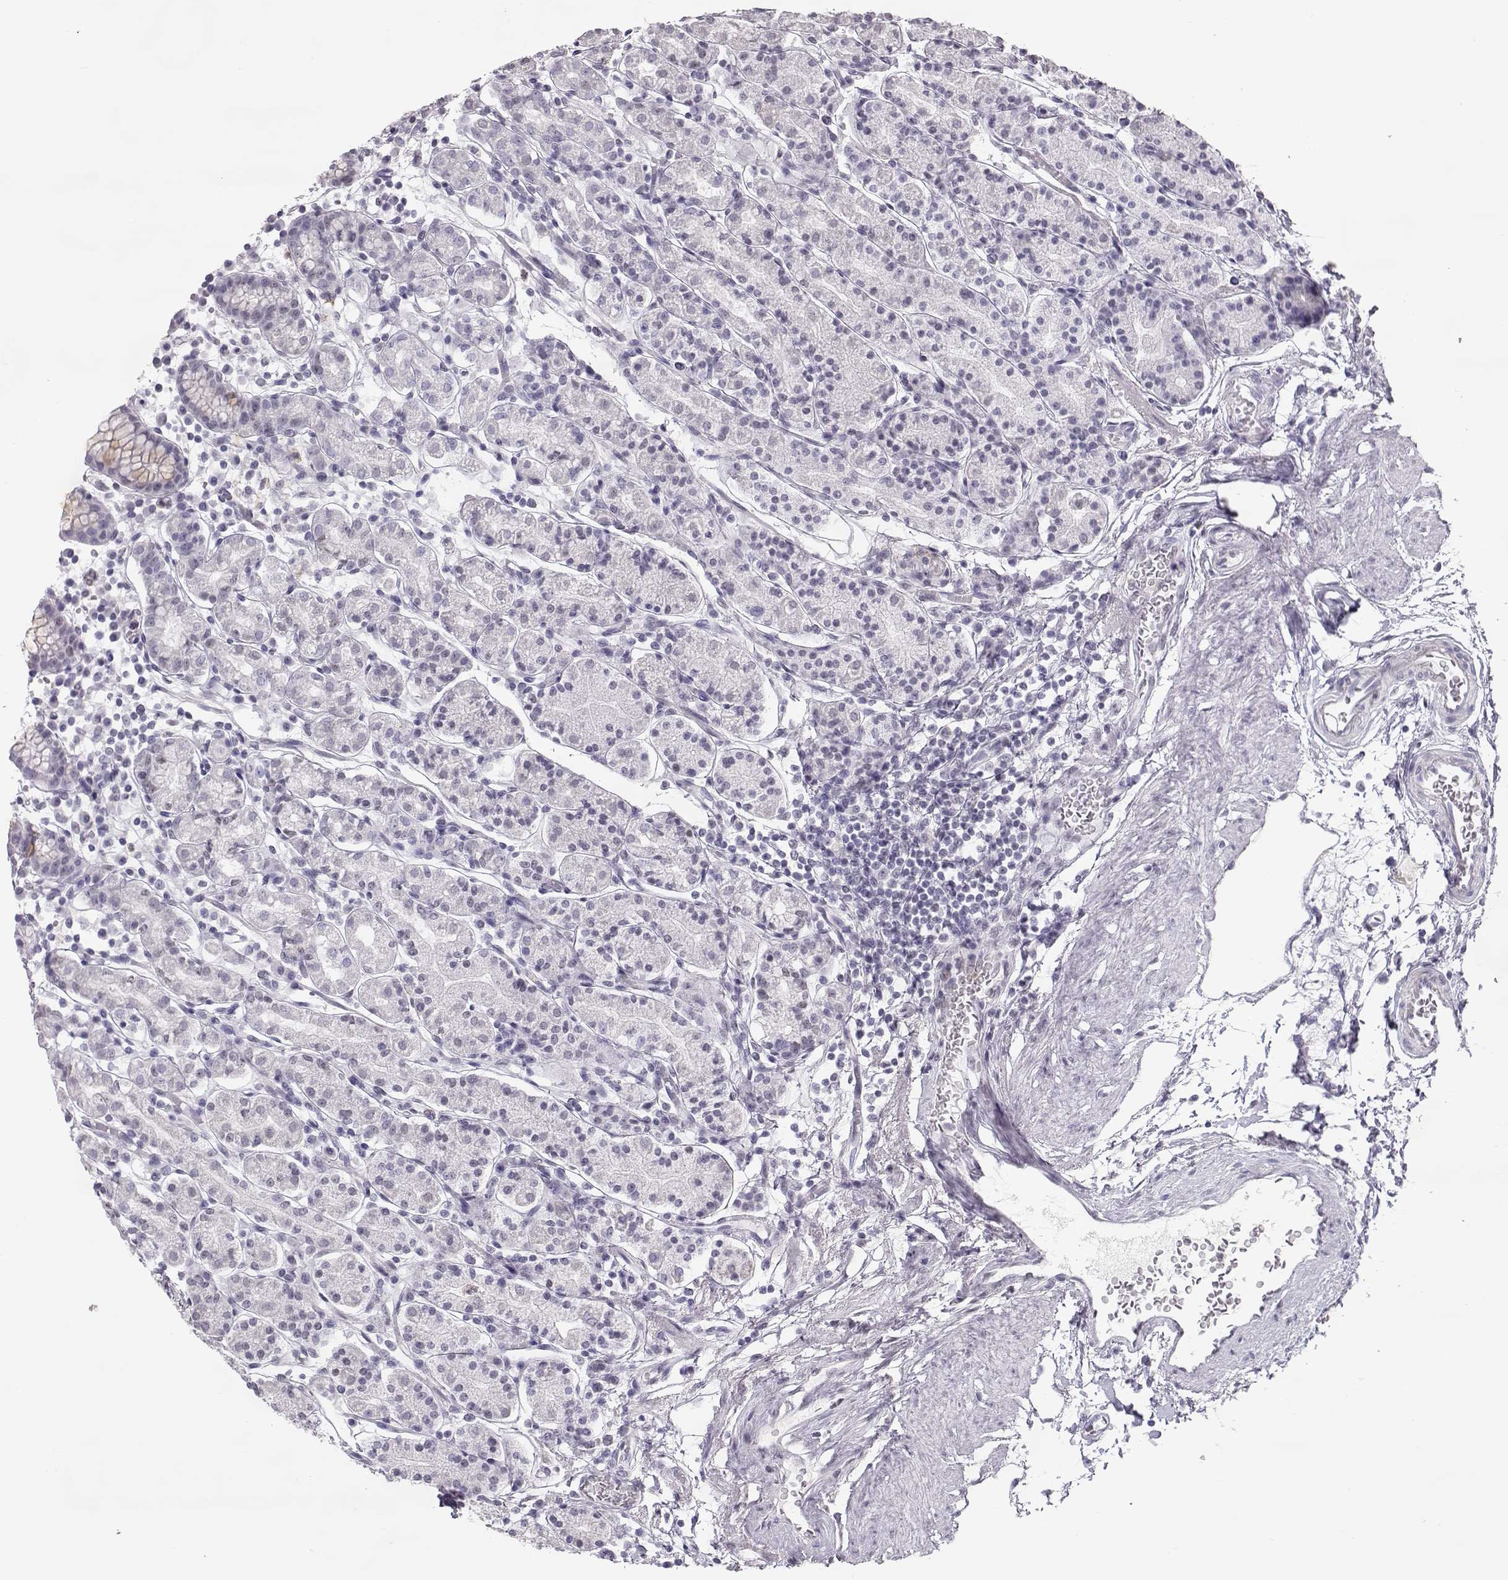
{"staining": {"intensity": "negative", "quantity": "none", "location": "none"}, "tissue": "stomach", "cell_type": "Glandular cells", "image_type": "normal", "snomed": [{"axis": "morphology", "description": "Normal tissue, NOS"}, {"axis": "topography", "description": "Stomach, upper"}, {"axis": "topography", "description": "Stomach"}], "caption": "Immunohistochemistry of benign human stomach demonstrates no expression in glandular cells.", "gene": "MIP", "patient": {"sex": "male", "age": 62}}